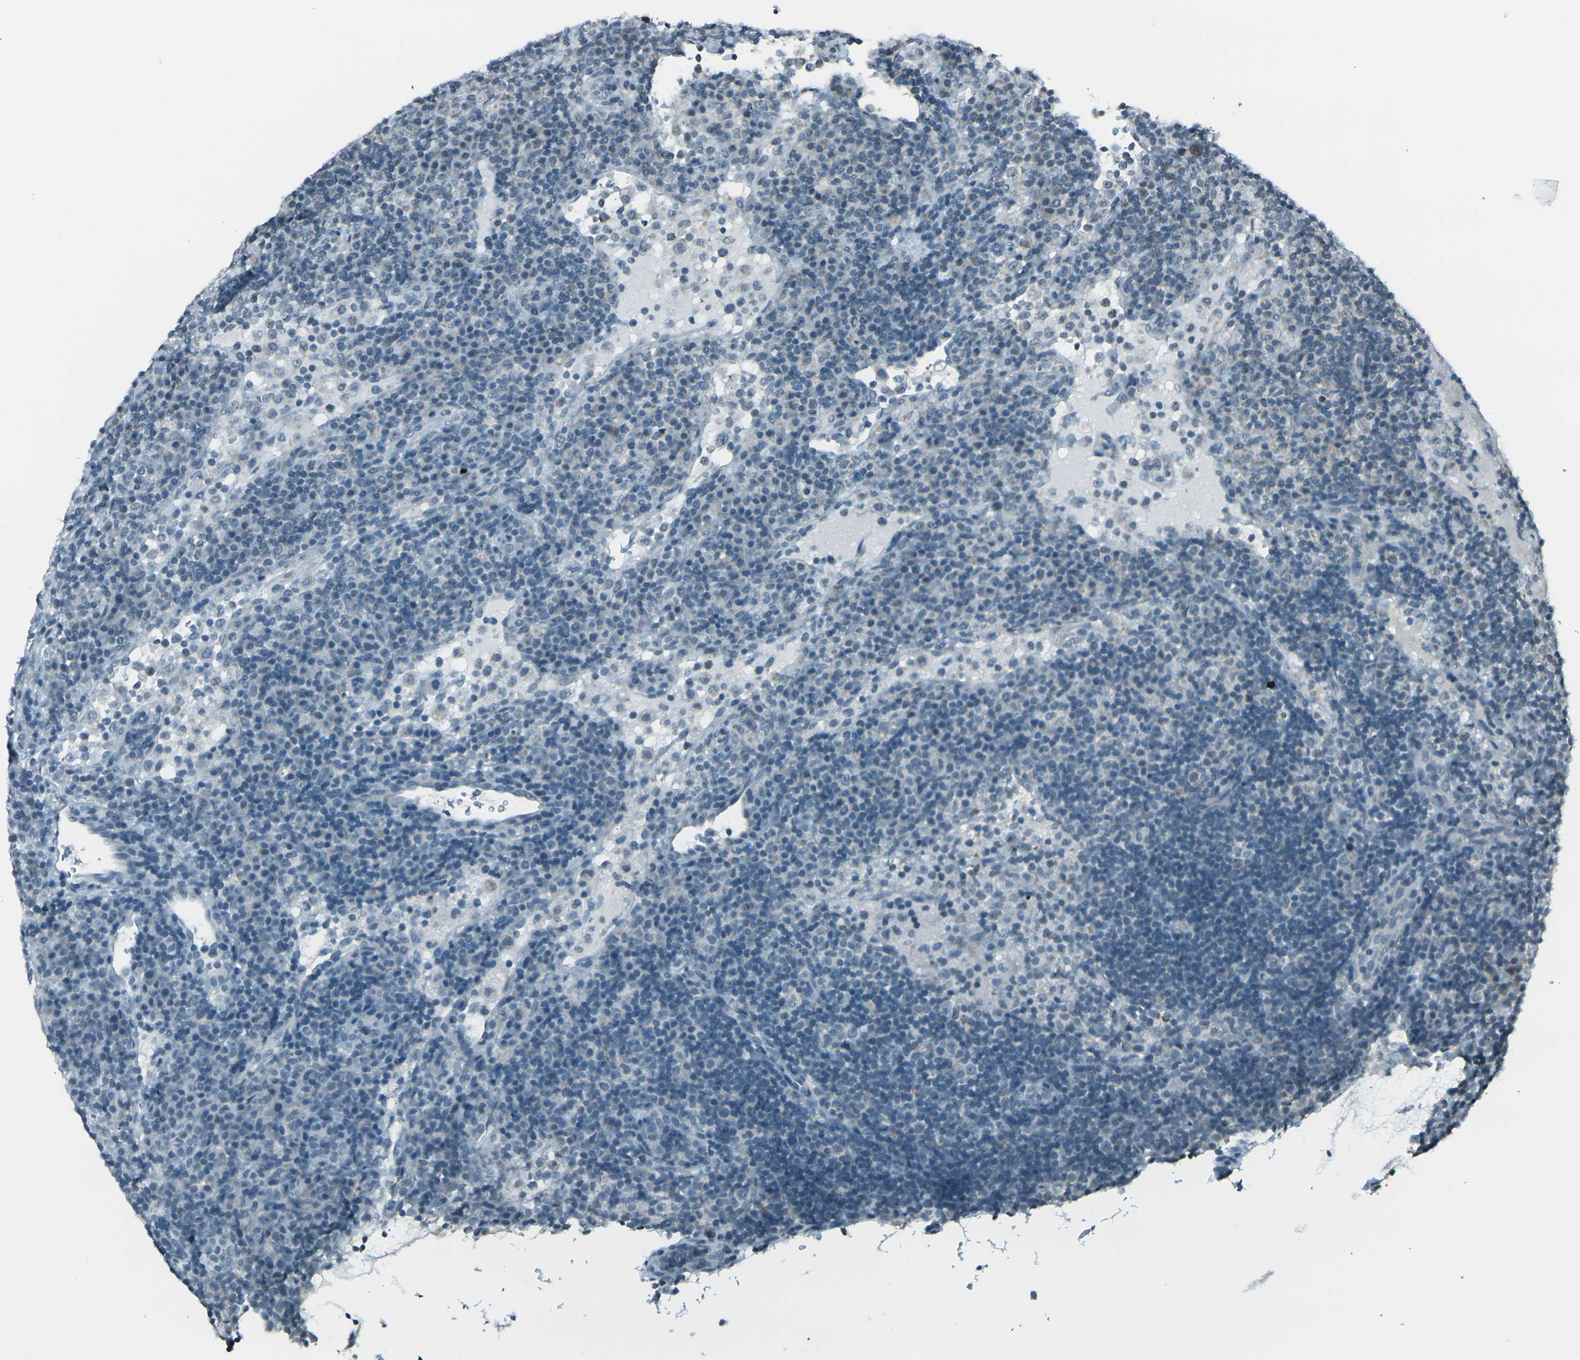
{"staining": {"intensity": "negative", "quantity": "none", "location": "none"}, "tissue": "lymph node", "cell_type": "Germinal center cells", "image_type": "normal", "snomed": [{"axis": "morphology", "description": "Normal tissue, NOS"}, {"axis": "topography", "description": "Lymph node"}], "caption": "Lymph node was stained to show a protein in brown. There is no significant positivity in germinal center cells. (Stains: DAB immunohistochemistry (IHC) with hematoxylin counter stain, Microscopy: brightfield microscopy at high magnification).", "gene": "H2BC1", "patient": {"sex": "female", "age": 53}}